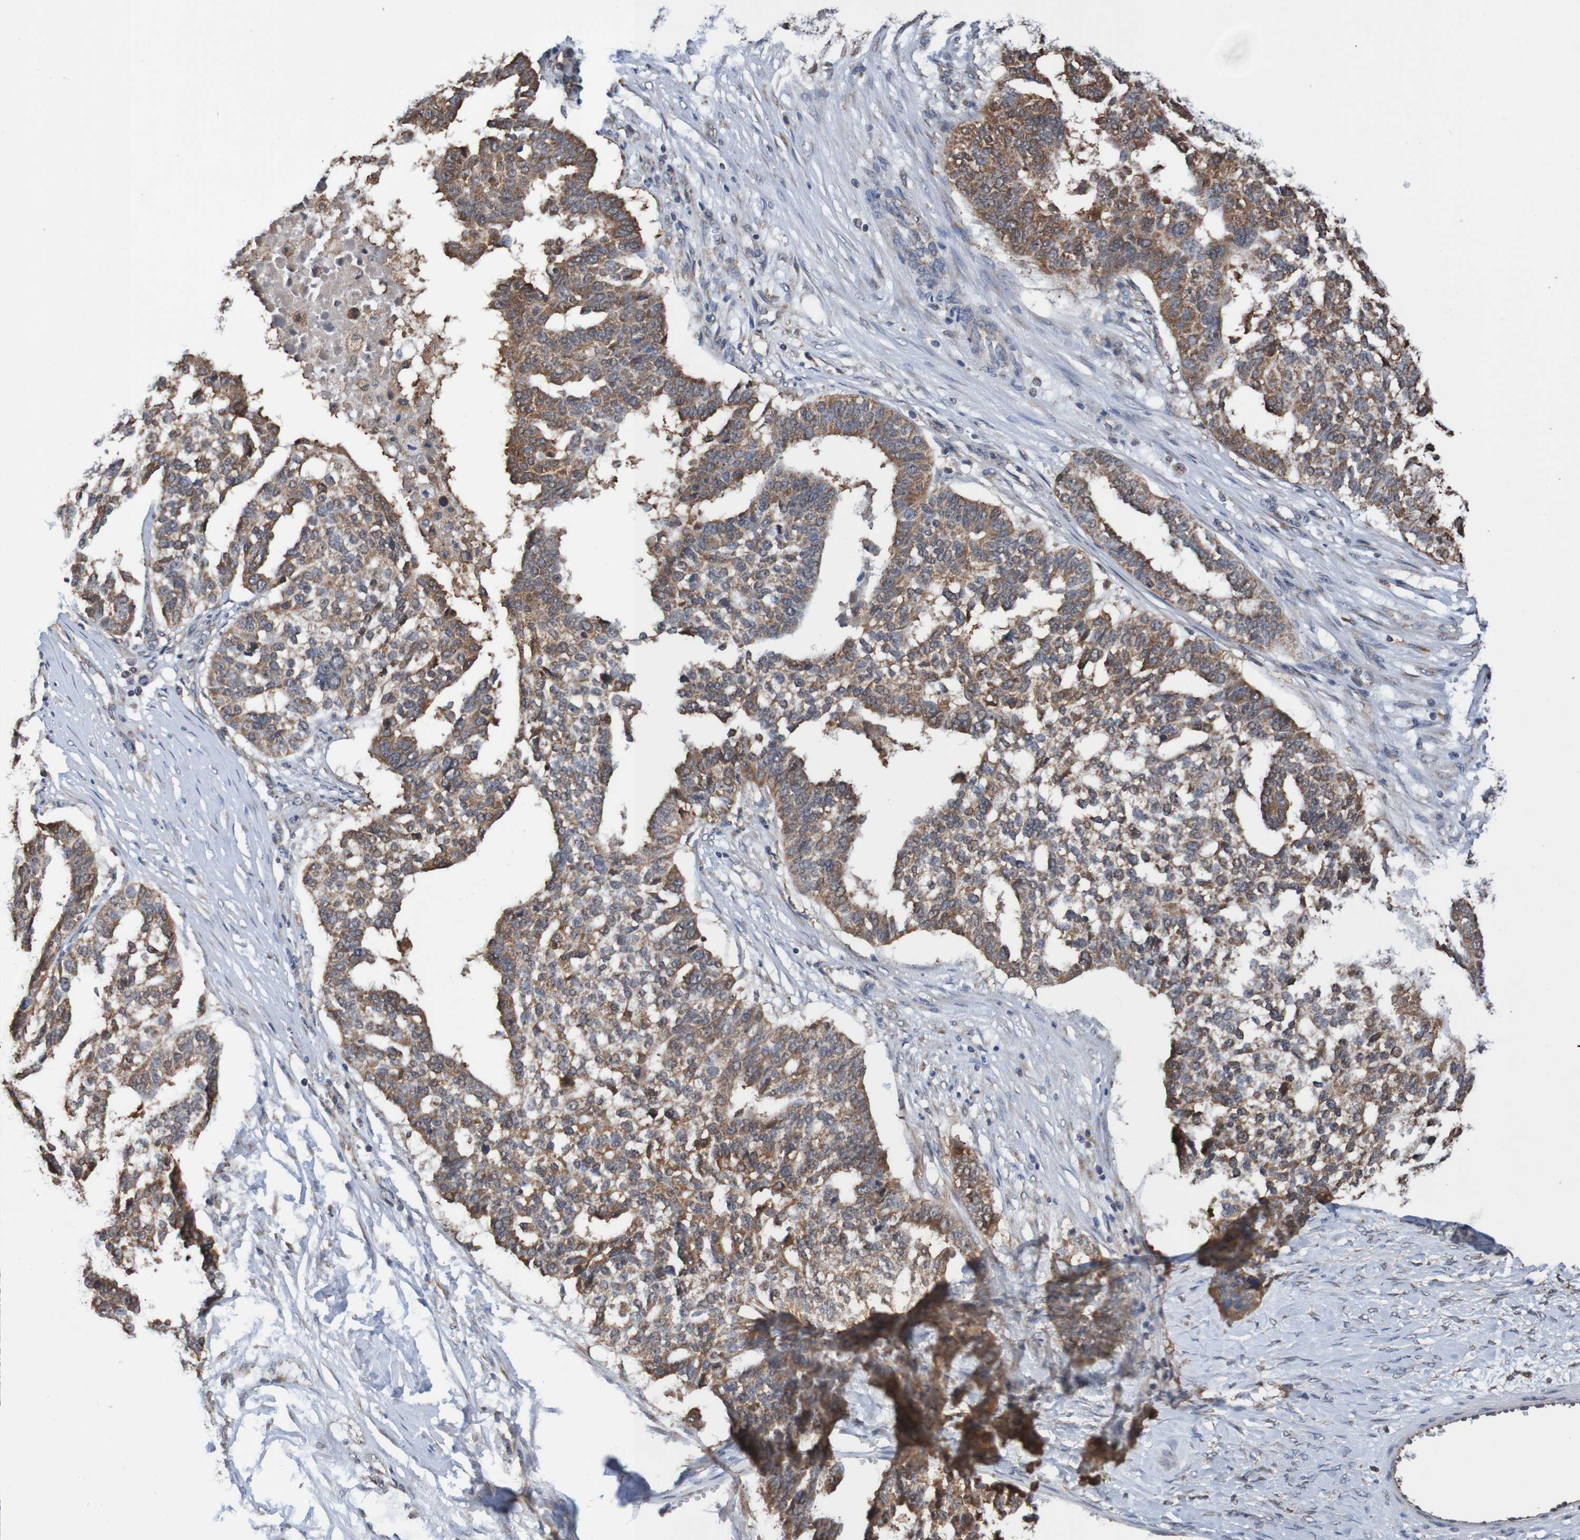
{"staining": {"intensity": "moderate", "quantity": ">75%", "location": "cytoplasmic/membranous"}, "tissue": "ovarian cancer", "cell_type": "Tumor cells", "image_type": "cancer", "snomed": [{"axis": "morphology", "description": "Cystadenocarcinoma, serous, NOS"}, {"axis": "topography", "description": "Ovary"}], "caption": "Immunohistochemical staining of human ovarian cancer shows medium levels of moderate cytoplasmic/membranous staining in approximately >75% of tumor cells.", "gene": "AXIN1", "patient": {"sex": "female", "age": 59}}